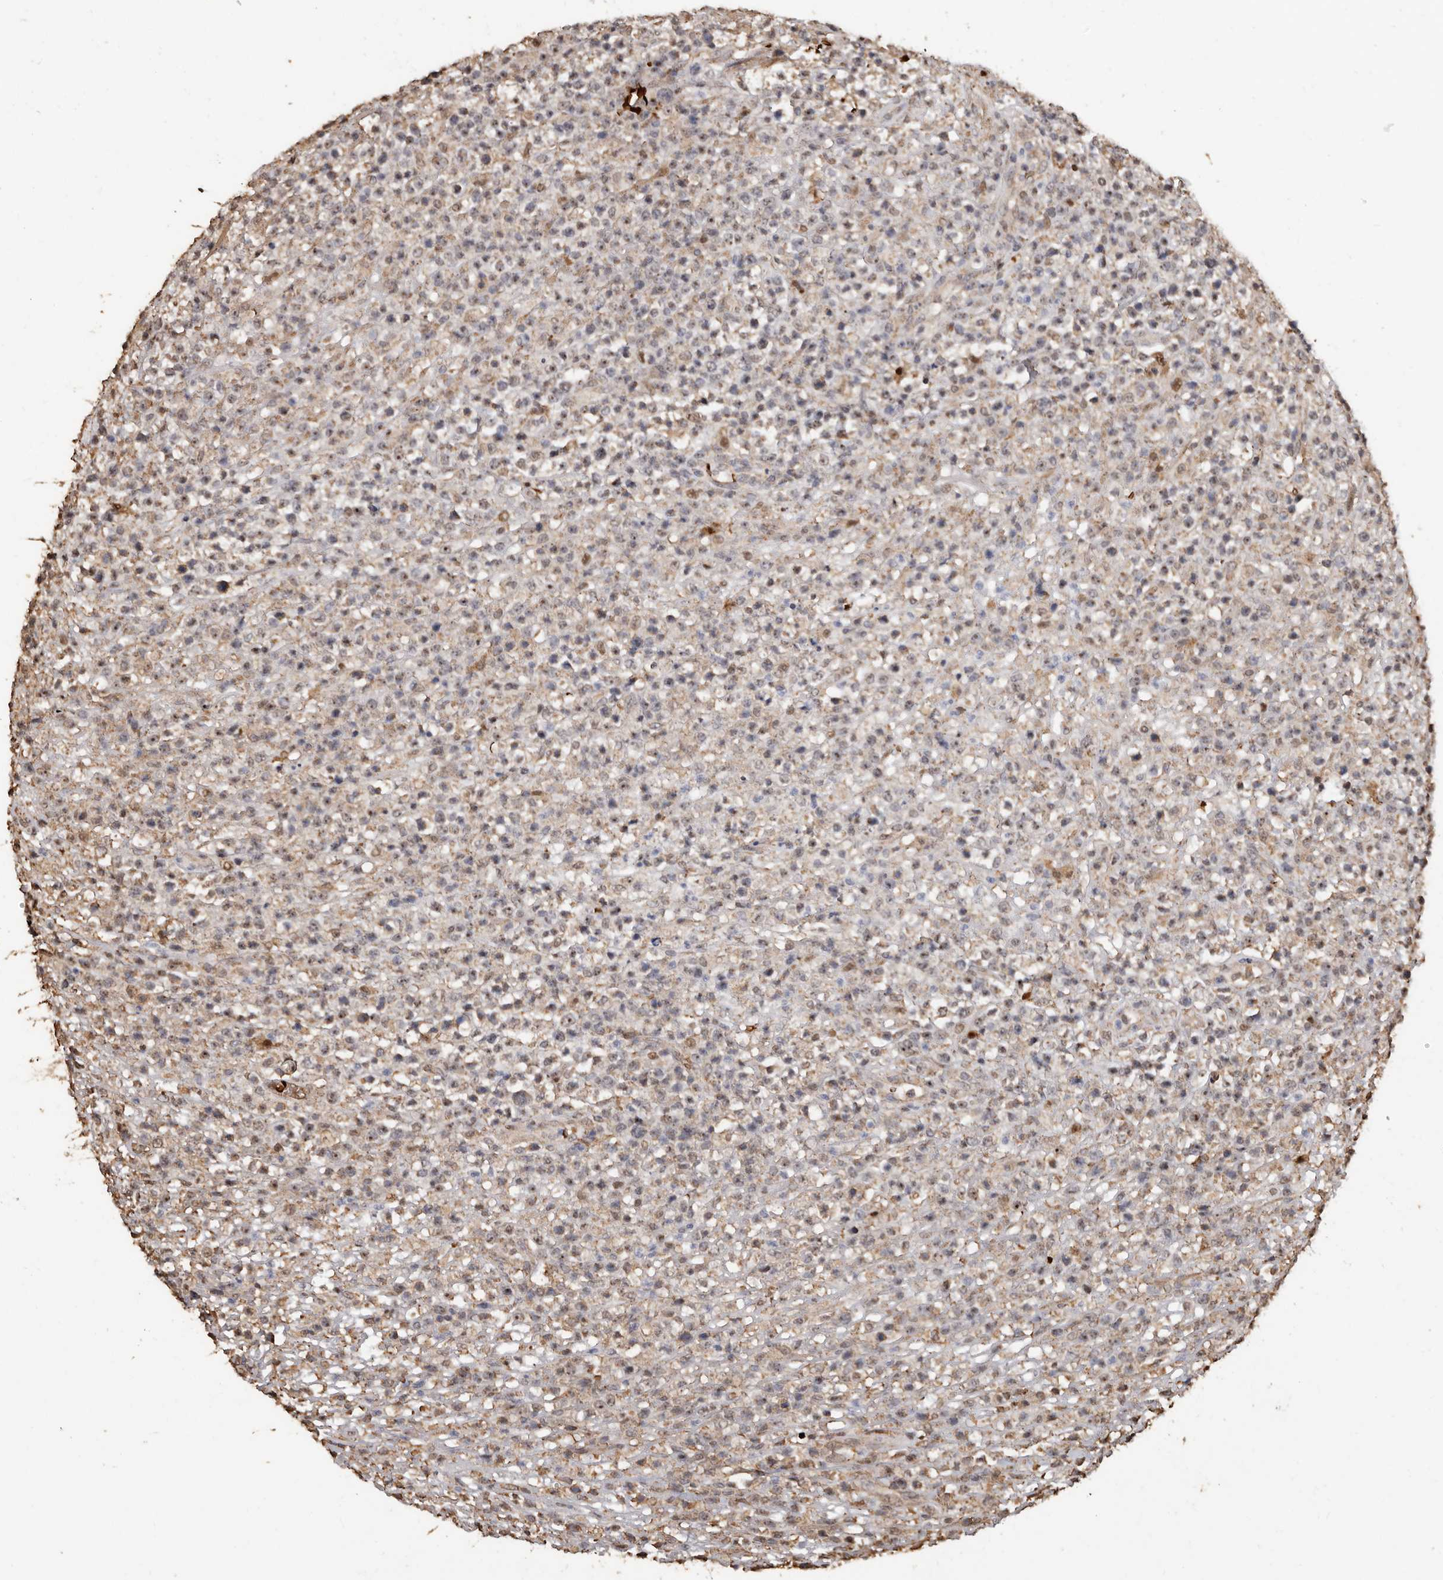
{"staining": {"intensity": "negative", "quantity": "none", "location": "none"}, "tissue": "lymphoma", "cell_type": "Tumor cells", "image_type": "cancer", "snomed": [{"axis": "morphology", "description": "Malignant lymphoma, non-Hodgkin's type, High grade"}, {"axis": "topography", "description": "Colon"}], "caption": "Histopathology image shows no significant protein staining in tumor cells of high-grade malignant lymphoma, non-Hodgkin's type.", "gene": "GRAMD2A", "patient": {"sex": "female", "age": 53}}